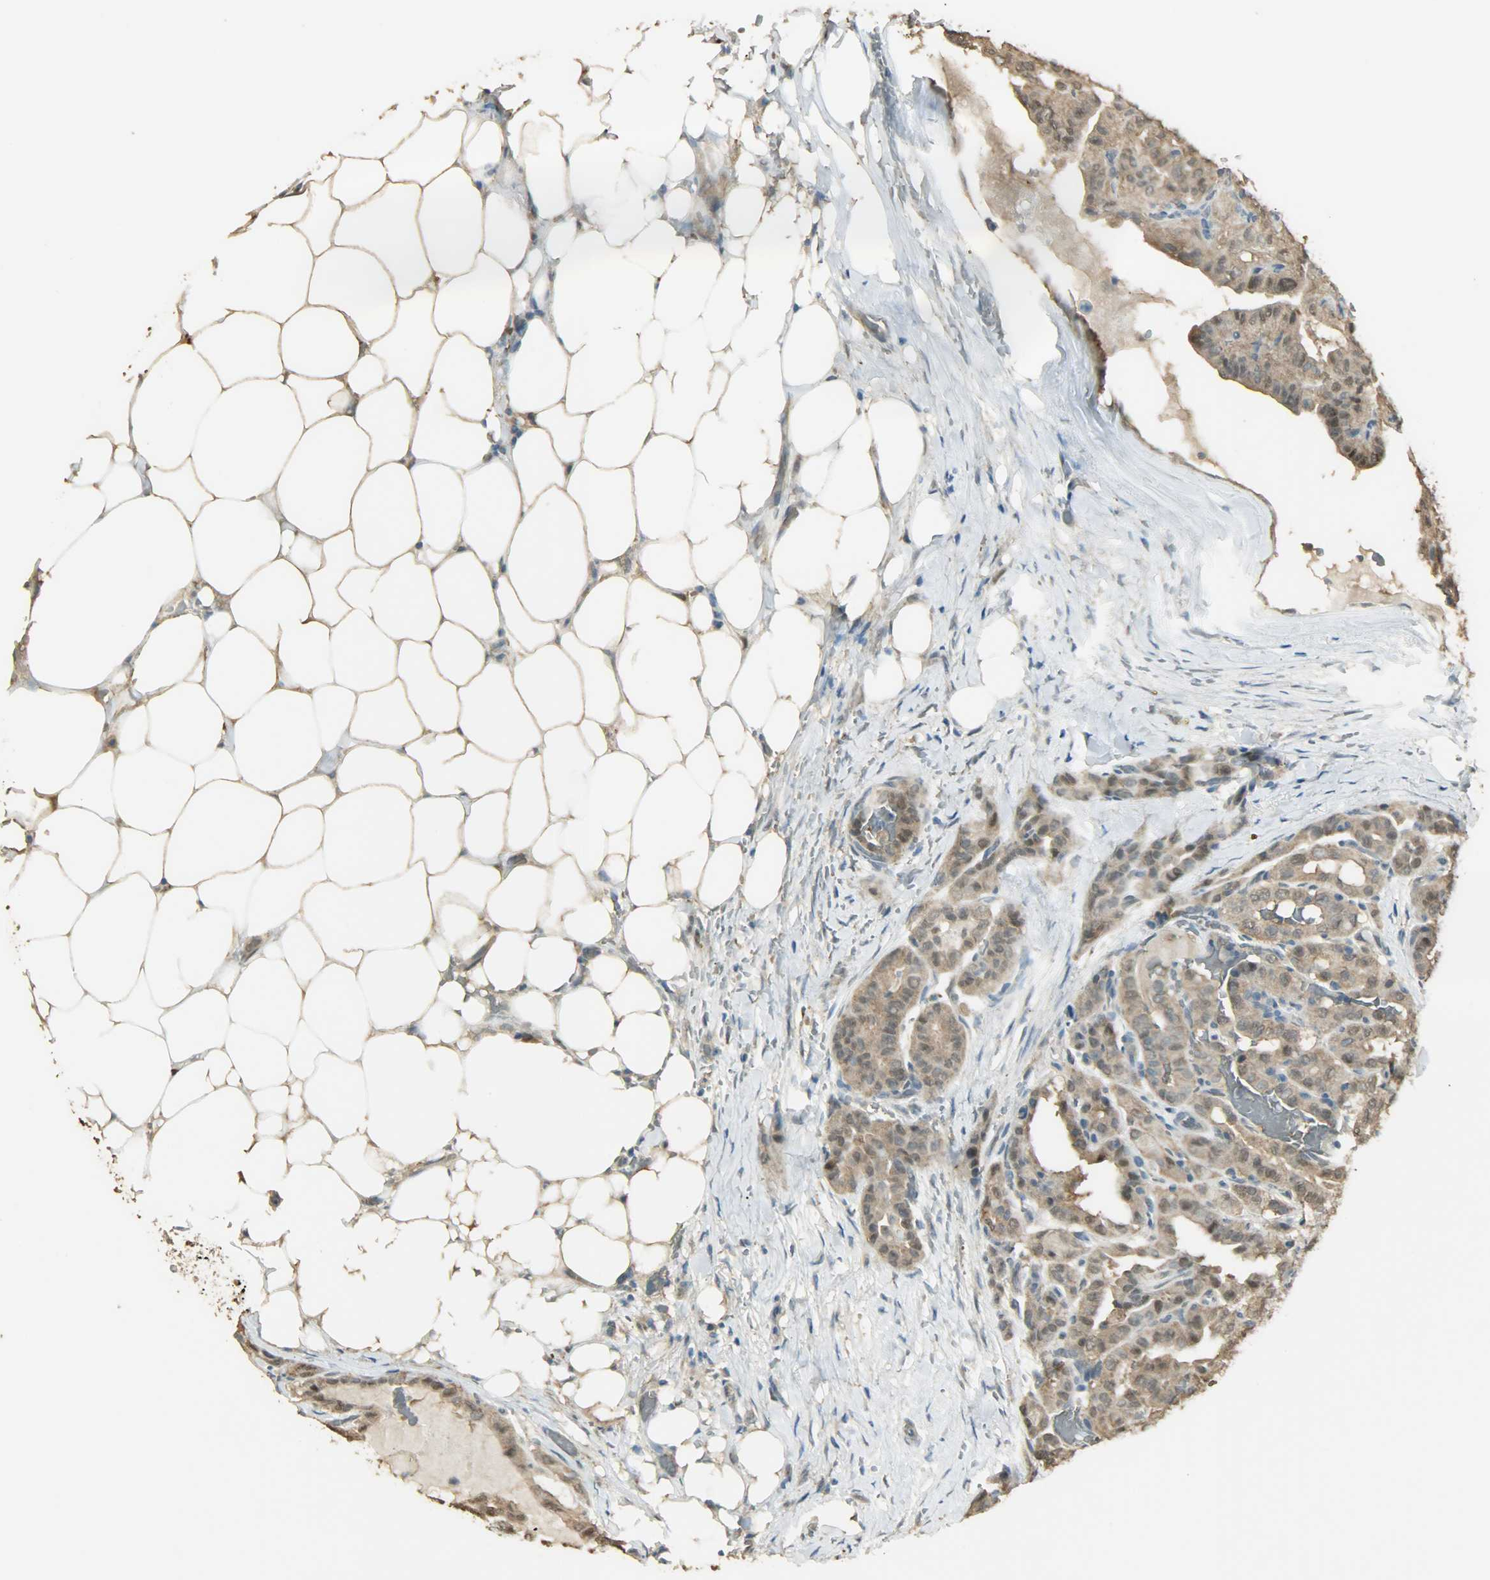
{"staining": {"intensity": "weak", "quantity": ">75%", "location": "cytoplasmic/membranous,nuclear"}, "tissue": "thyroid cancer", "cell_type": "Tumor cells", "image_type": "cancer", "snomed": [{"axis": "morphology", "description": "Papillary adenocarcinoma, NOS"}, {"axis": "topography", "description": "Thyroid gland"}], "caption": "Immunohistochemical staining of human thyroid papillary adenocarcinoma shows low levels of weak cytoplasmic/membranous and nuclear staining in about >75% of tumor cells.", "gene": "PRMT5", "patient": {"sex": "male", "age": 77}}